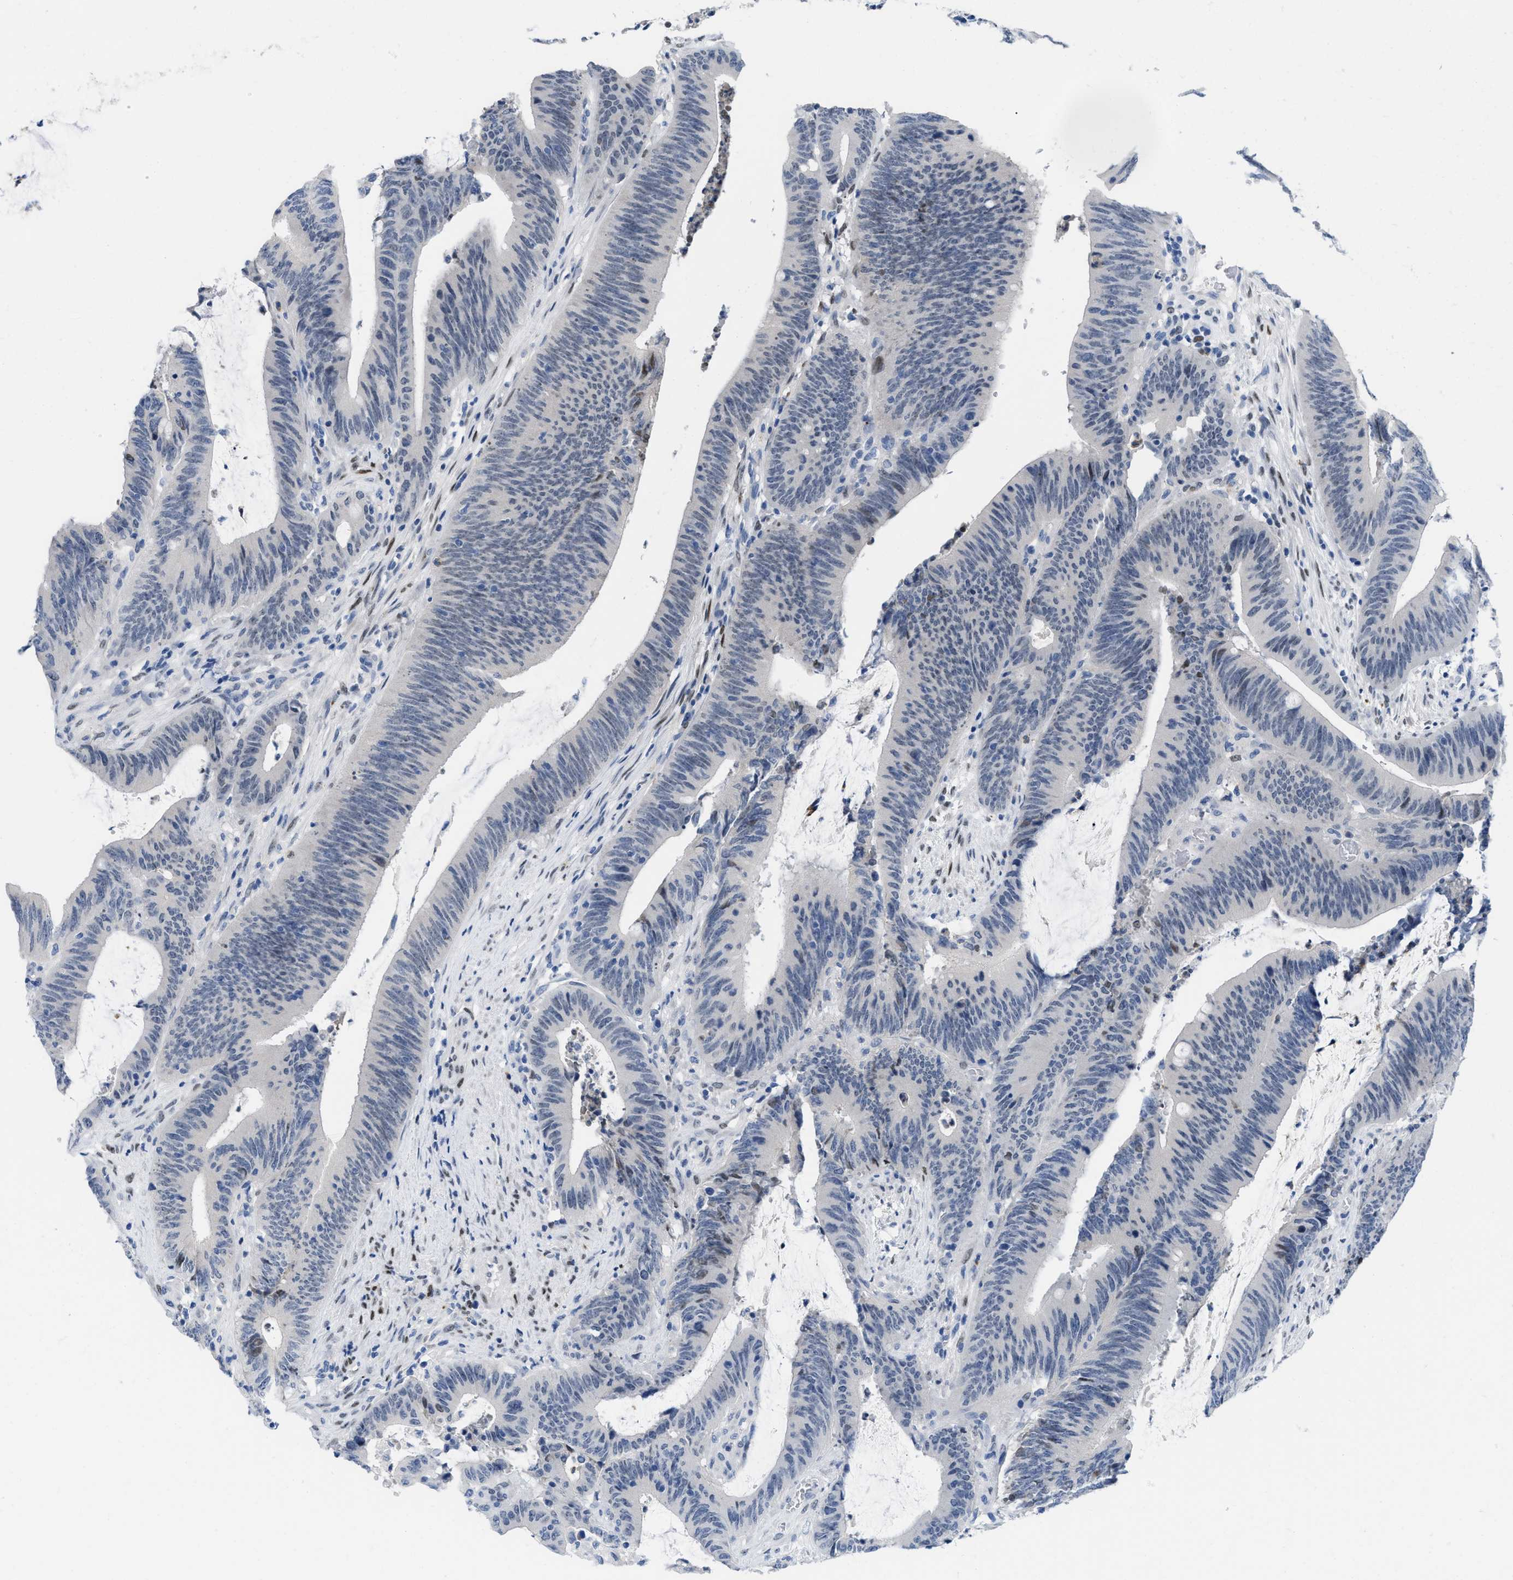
{"staining": {"intensity": "weak", "quantity": "<25%", "location": "nuclear"}, "tissue": "colorectal cancer", "cell_type": "Tumor cells", "image_type": "cancer", "snomed": [{"axis": "morphology", "description": "Normal tissue, NOS"}, {"axis": "morphology", "description": "Adenocarcinoma, NOS"}, {"axis": "topography", "description": "Rectum"}], "caption": "The immunohistochemistry (IHC) image has no significant staining in tumor cells of adenocarcinoma (colorectal) tissue.", "gene": "NFIX", "patient": {"sex": "female", "age": 66}}